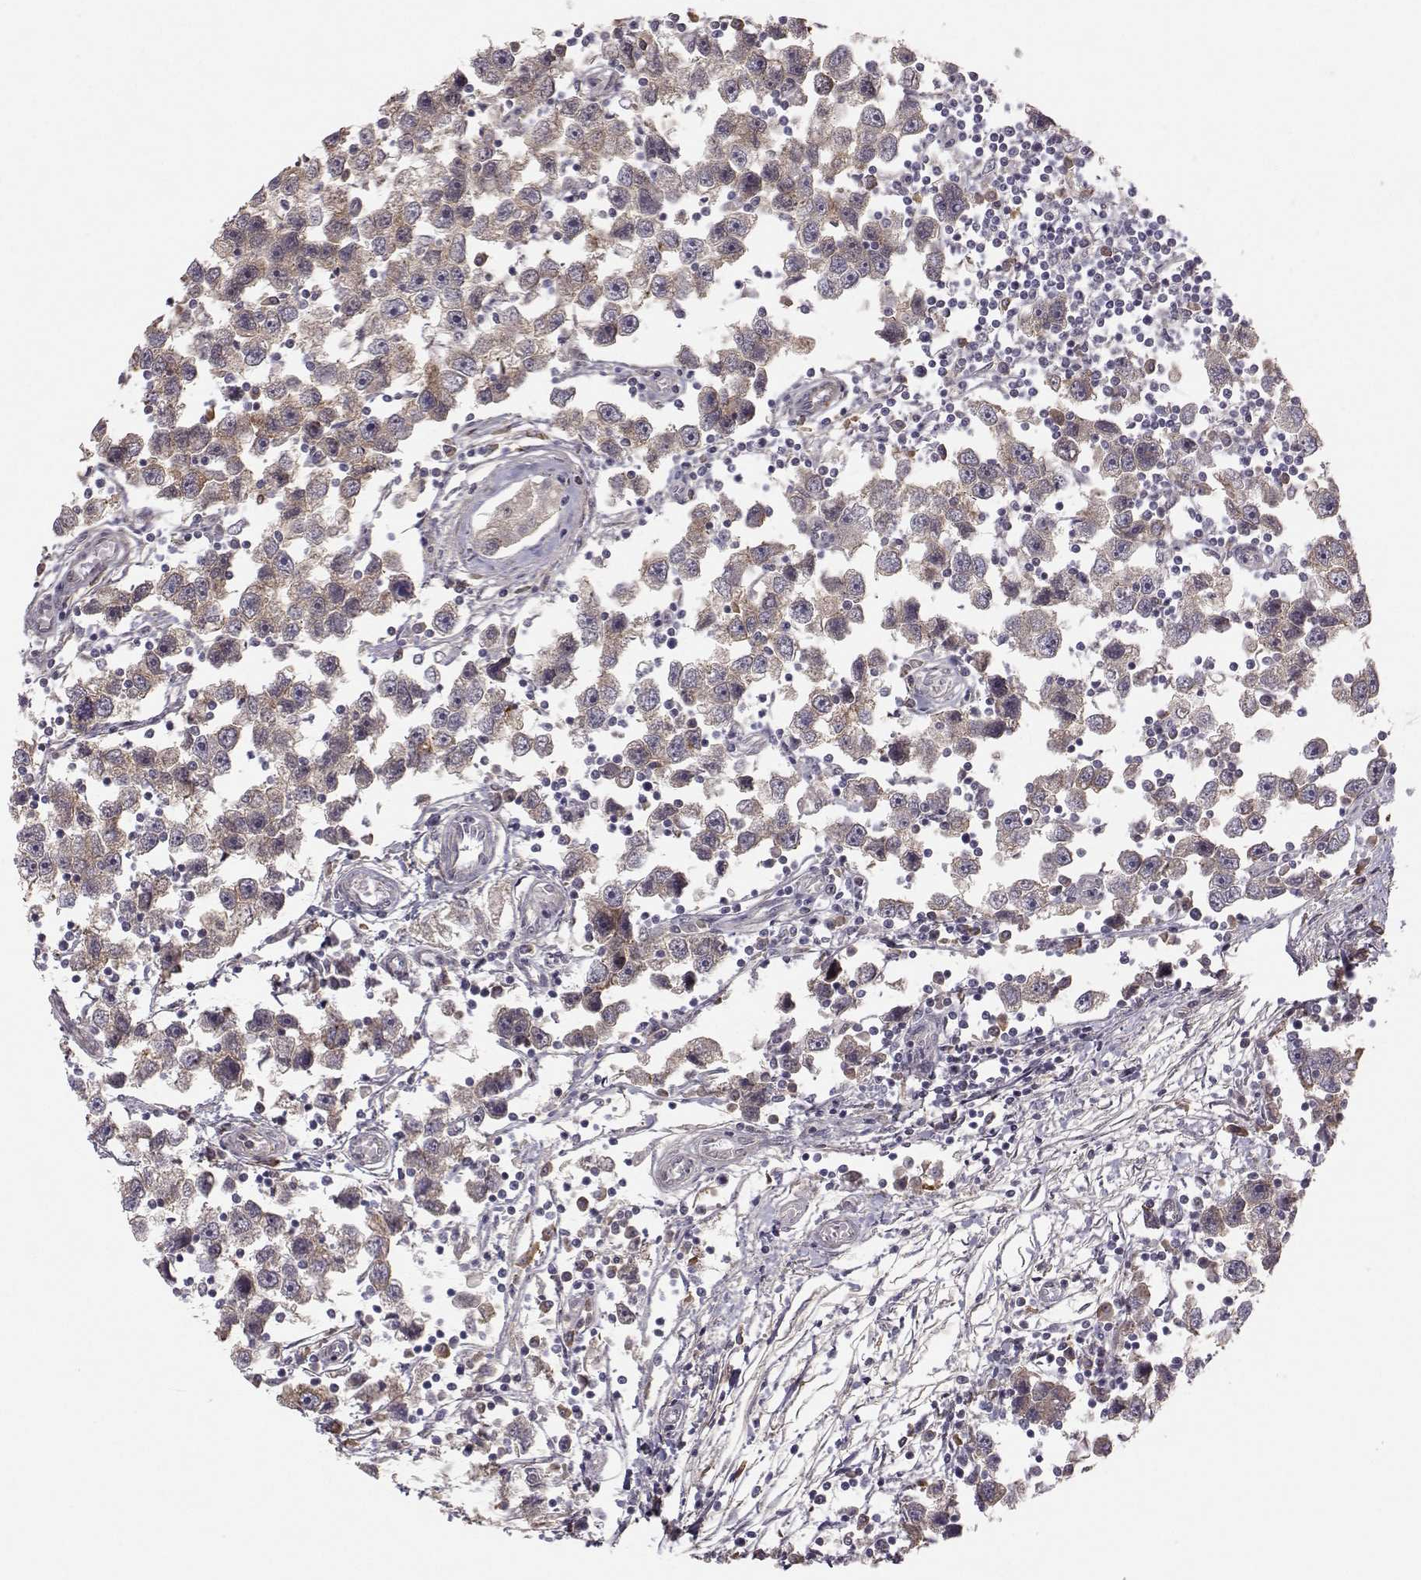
{"staining": {"intensity": "moderate", "quantity": "<25%", "location": "cytoplasmic/membranous"}, "tissue": "testis cancer", "cell_type": "Tumor cells", "image_type": "cancer", "snomed": [{"axis": "morphology", "description": "Seminoma, NOS"}, {"axis": "topography", "description": "Testis"}], "caption": "Immunohistochemistry (IHC) staining of testis cancer, which reveals low levels of moderate cytoplasmic/membranous expression in about <25% of tumor cells indicating moderate cytoplasmic/membranous protein expression. The staining was performed using DAB (brown) for protein detection and nuclei were counterstained in hematoxylin (blue).", "gene": "PLEKHG3", "patient": {"sex": "male", "age": 30}}